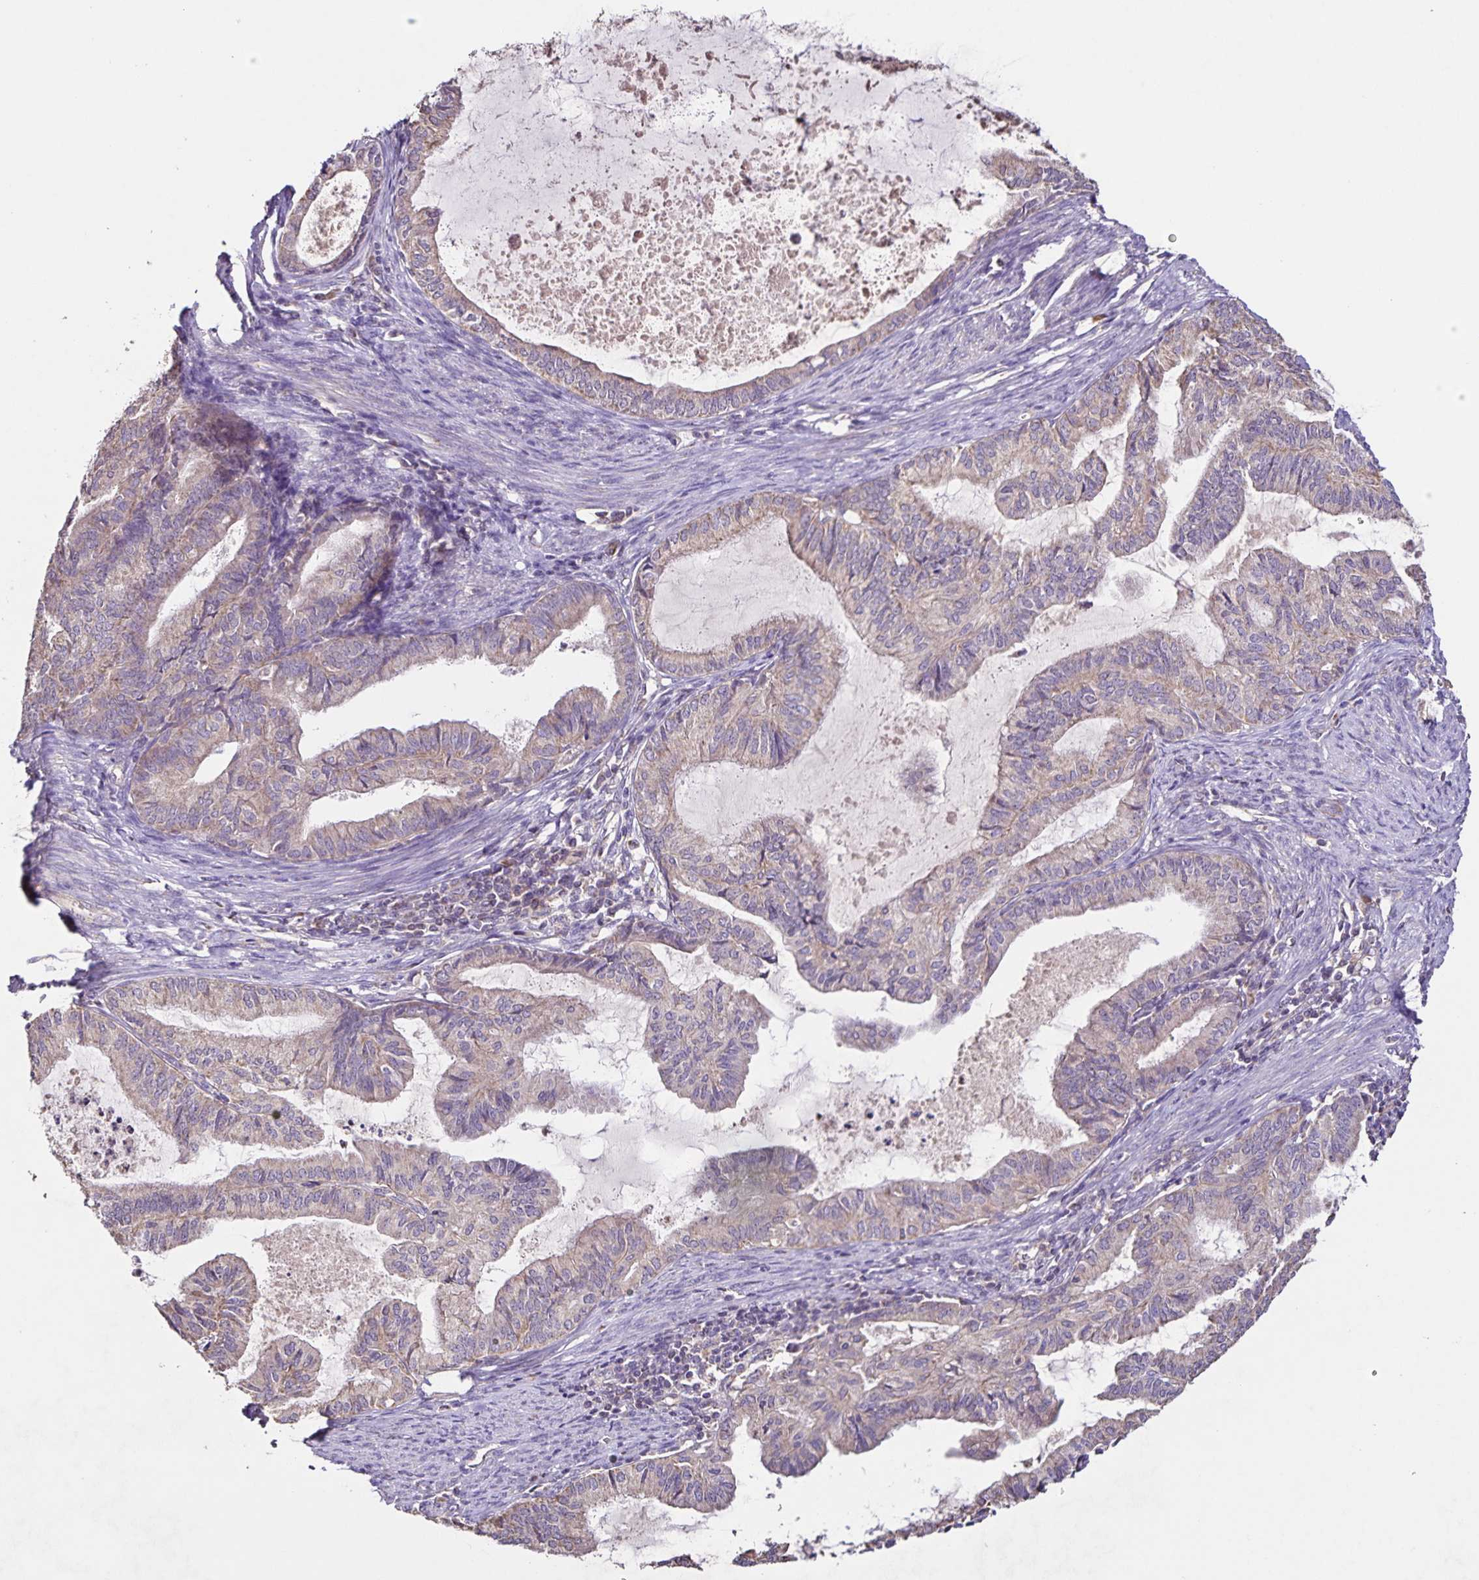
{"staining": {"intensity": "weak", "quantity": "<25%", "location": "cytoplasmic/membranous"}, "tissue": "endometrial cancer", "cell_type": "Tumor cells", "image_type": "cancer", "snomed": [{"axis": "morphology", "description": "Adenocarcinoma, NOS"}, {"axis": "topography", "description": "Endometrium"}], "caption": "Tumor cells show no significant protein staining in endometrial adenocarcinoma.", "gene": "MAN1A1", "patient": {"sex": "female", "age": 86}}